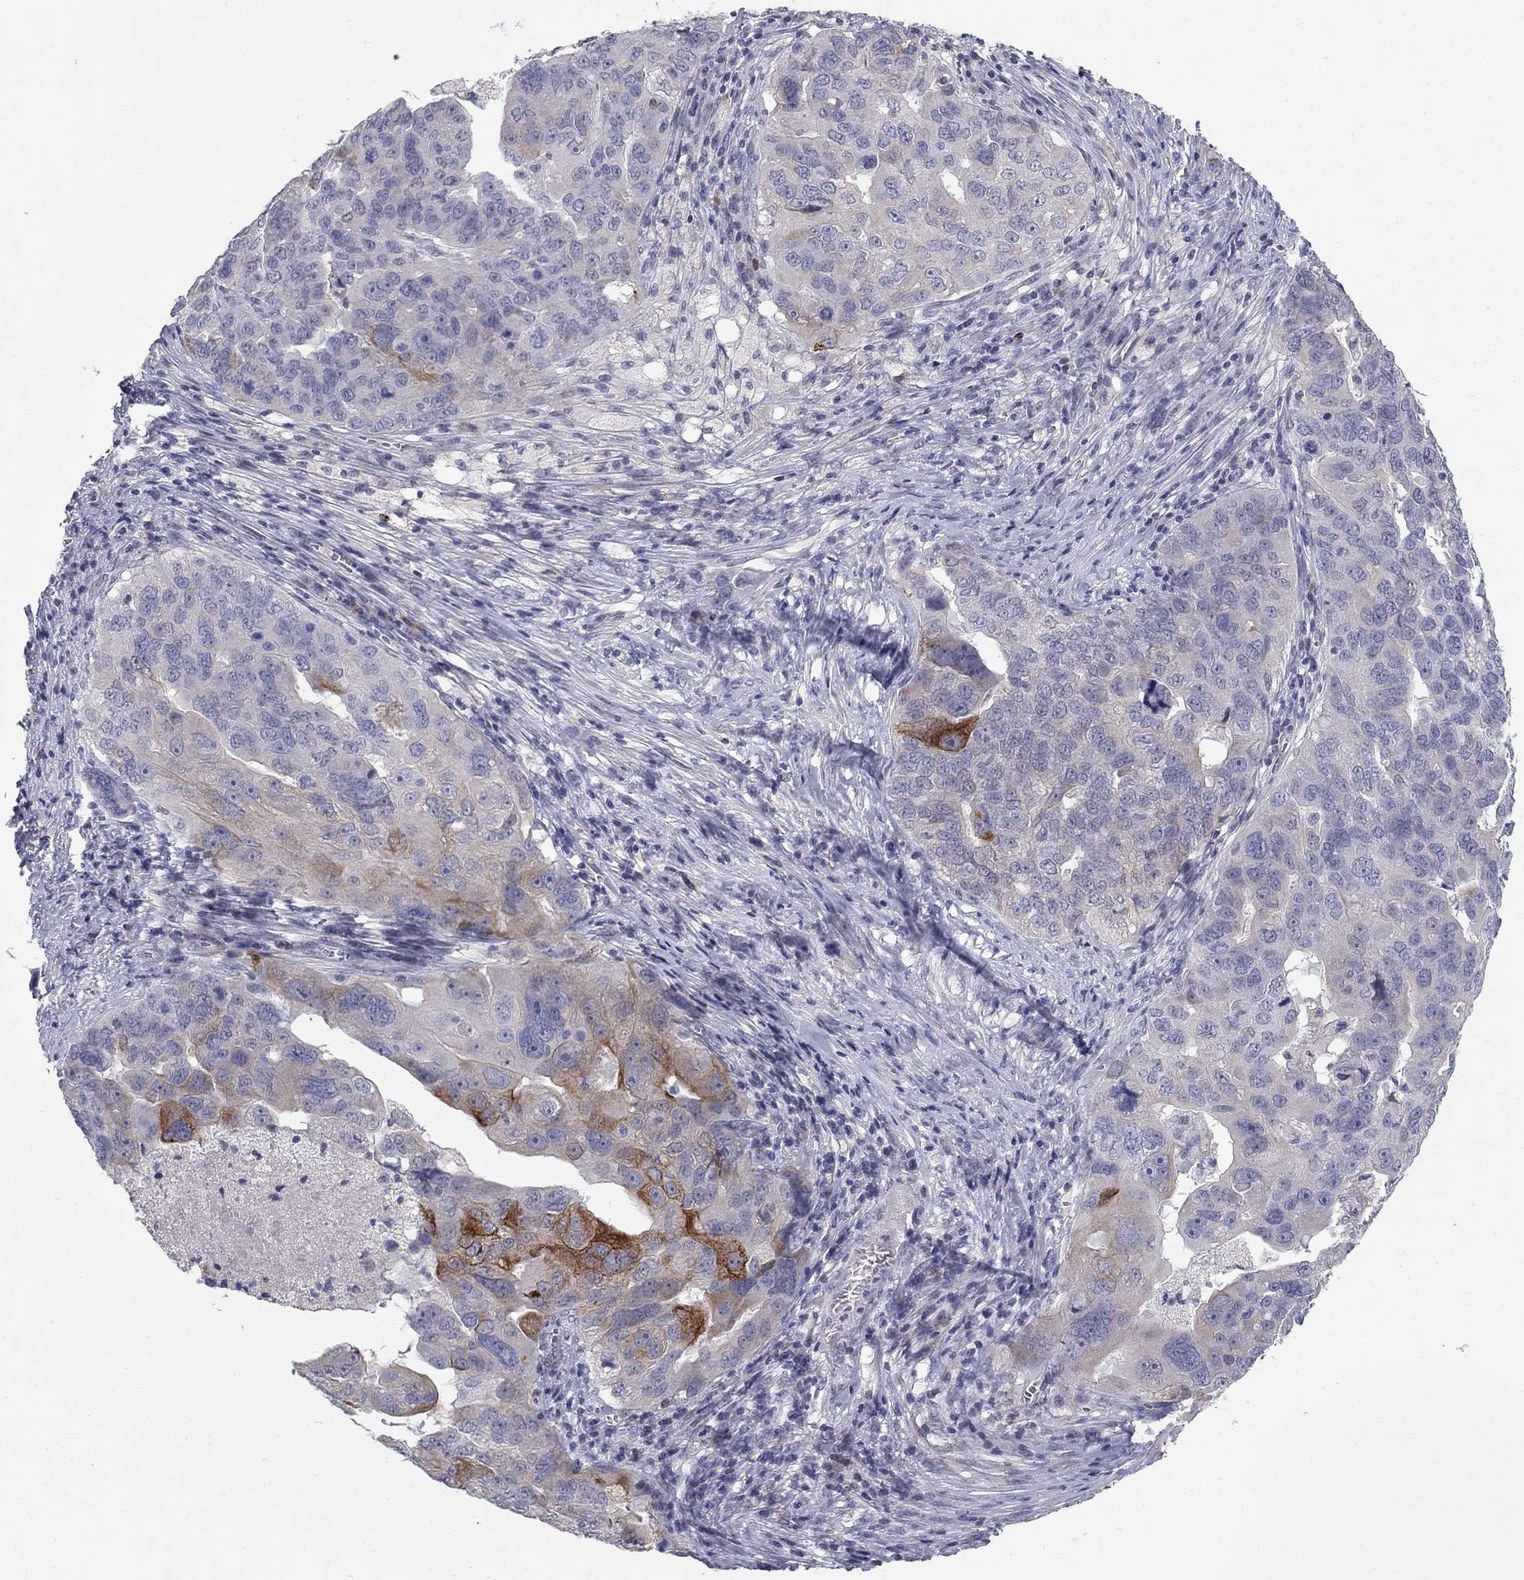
{"staining": {"intensity": "strong", "quantity": "<25%", "location": "cytoplasmic/membranous"}, "tissue": "ovarian cancer", "cell_type": "Tumor cells", "image_type": "cancer", "snomed": [{"axis": "morphology", "description": "Carcinoma, endometroid"}, {"axis": "topography", "description": "Soft tissue"}, {"axis": "topography", "description": "Ovary"}], "caption": "Immunohistochemistry of human ovarian endometroid carcinoma displays medium levels of strong cytoplasmic/membranous positivity in approximately <25% of tumor cells.", "gene": "NTRK2", "patient": {"sex": "female", "age": 52}}